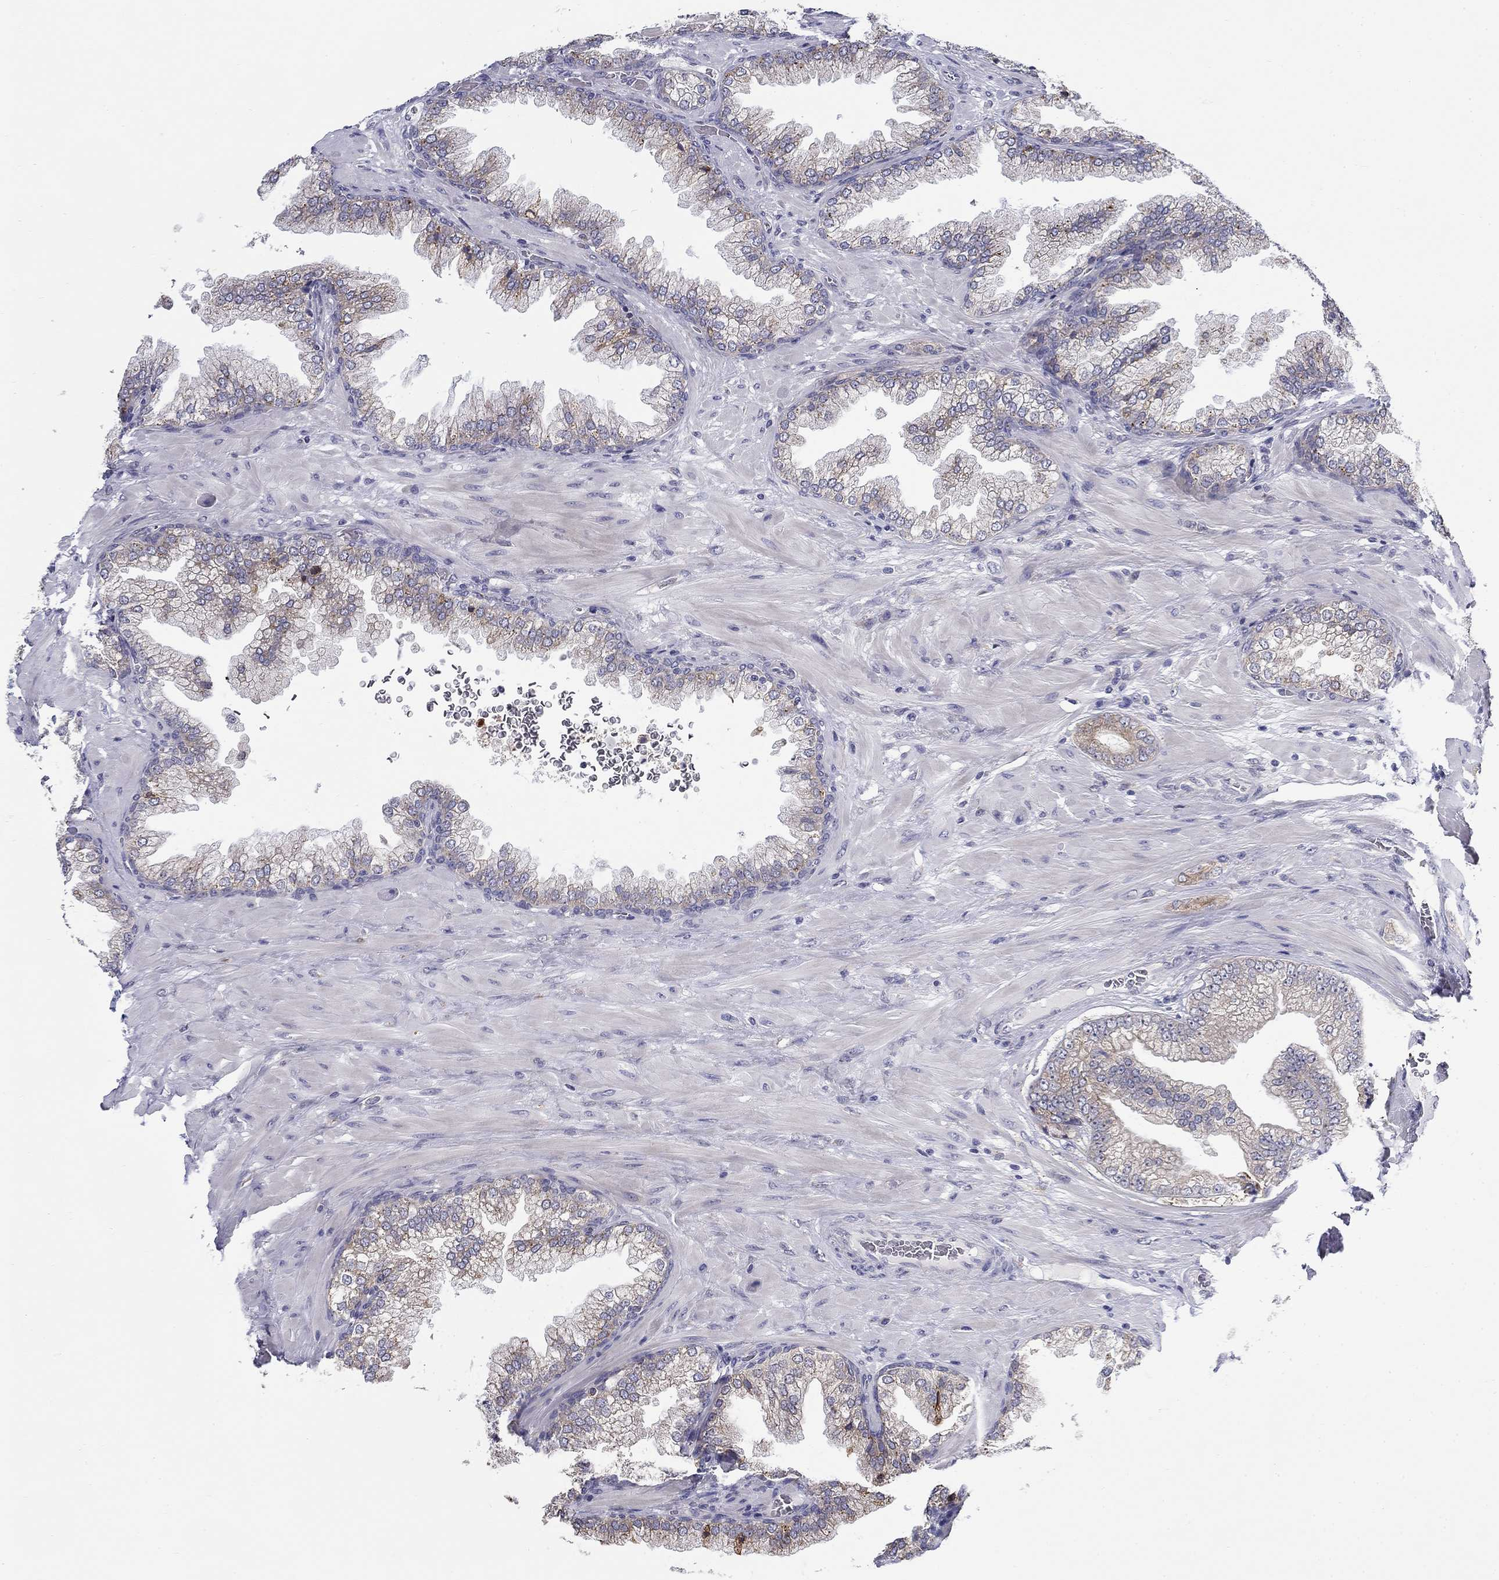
{"staining": {"intensity": "weak", "quantity": "25%-75%", "location": "cytoplasmic/membranous"}, "tissue": "prostate cancer", "cell_type": "Tumor cells", "image_type": "cancer", "snomed": [{"axis": "morphology", "description": "Adenocarcinoma, Low grade"}, {"axis": "topography", "description": "Prostate"}], "caption": "Protein expression analysis of human prostate adenocarcinoma (low-grade) reveals weak cytoplasmic/membranous expression in approximately 25%-75% of tumor cells.", "gene": "QRFPR", "patient": {"sex": "male", "age": 57}}